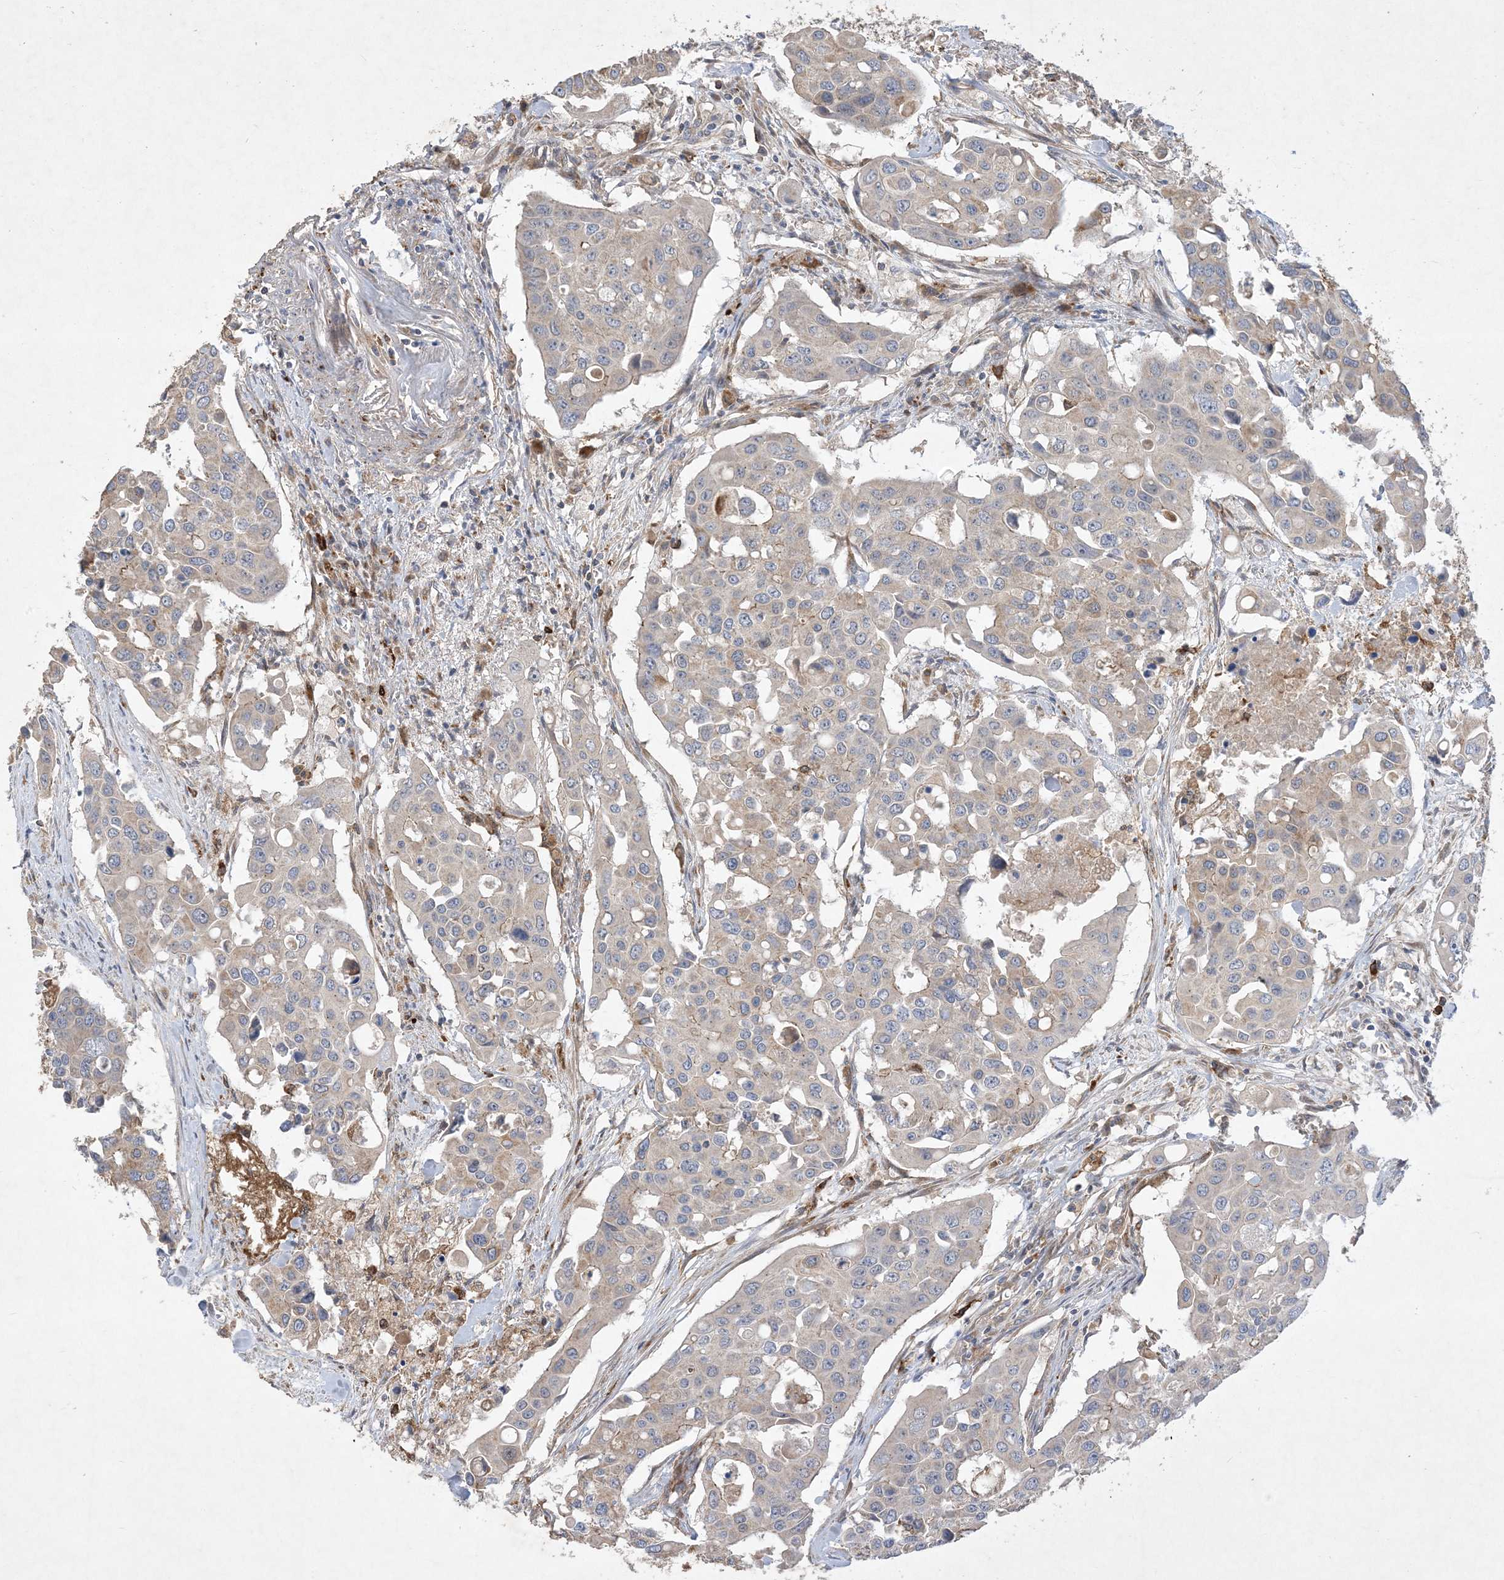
{"staining": {"intensity": "weak", "quantity": "<25%", "location": "cytoplasmic/membranous"}, "tissue": "colorectal cancer", "cell_type": "Tumor cells", "image_type": "cancer", "snomed": [{"axis": "morphology", "description": "Adenocarcinoma, NOS"}, {"axis": "topography", "description": "Colon"}], "caption": "Micrograph shows no protein expression in tumor cells of colorectal adenocarcinoma tissue.", "gene": "MASP2", "patient": {"sex": "male", "age": 77}}